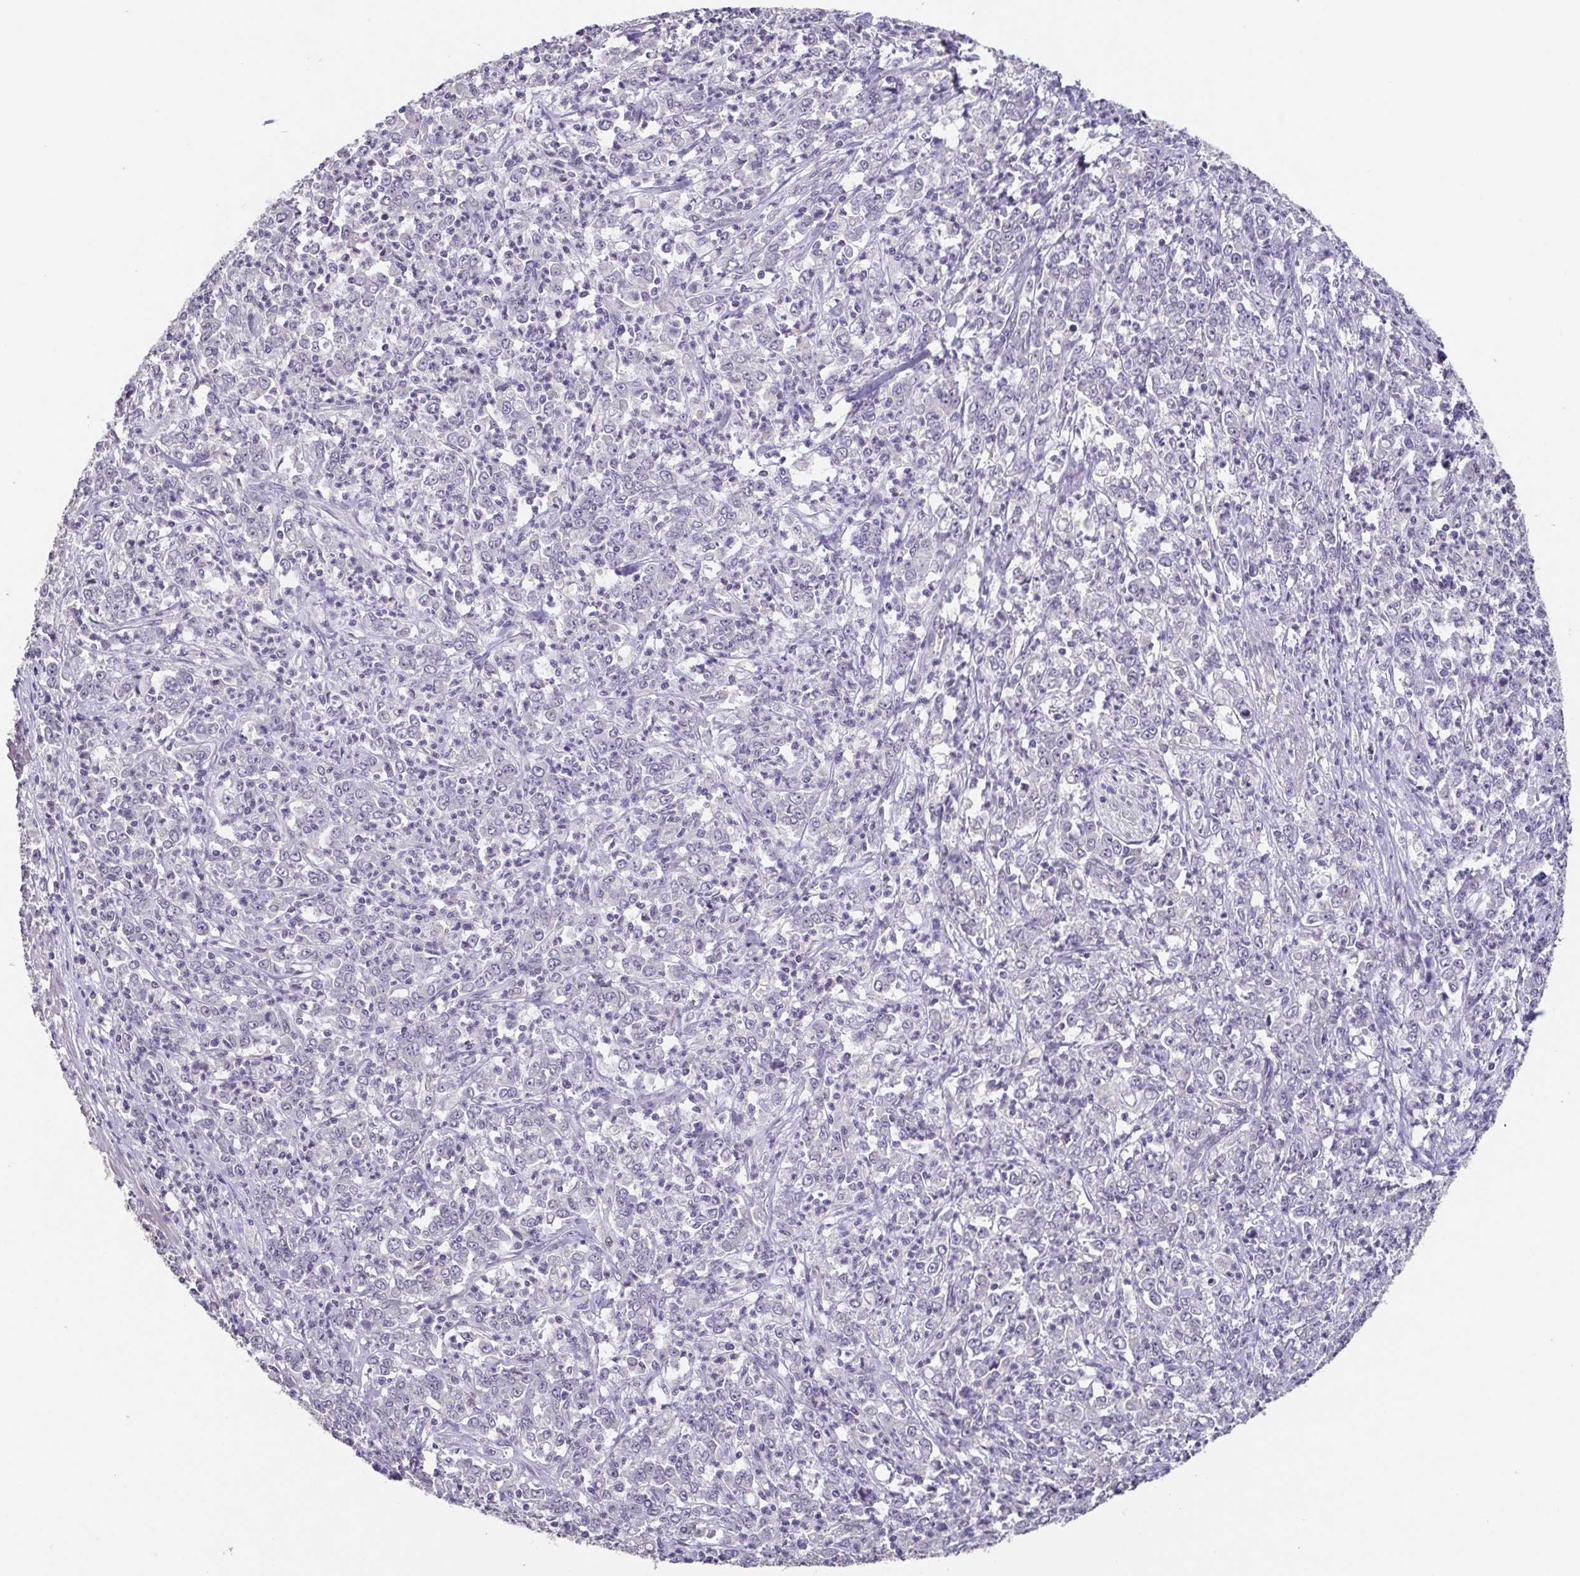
{"staining": {"intensity": "negative", "quantity": "none", "location": "none"}, "tissue": "stomach cancer", "cell_type": "Tumor cells", "image_type": "cancer", "snomed": [{"axis": "morphology", "description": "Adenocarcinoma, NOS"}, {"axis": "topography", "description": "Stomach, lower"}], "caption": "Immunohistochemistry (IHC) micrograph of adenocarcinoma (stomach) stained for a protein (brown), which shows no positivity in tumor cells.", "gene": "GHRL", "patient": {"sex": "female", "age": 71}}